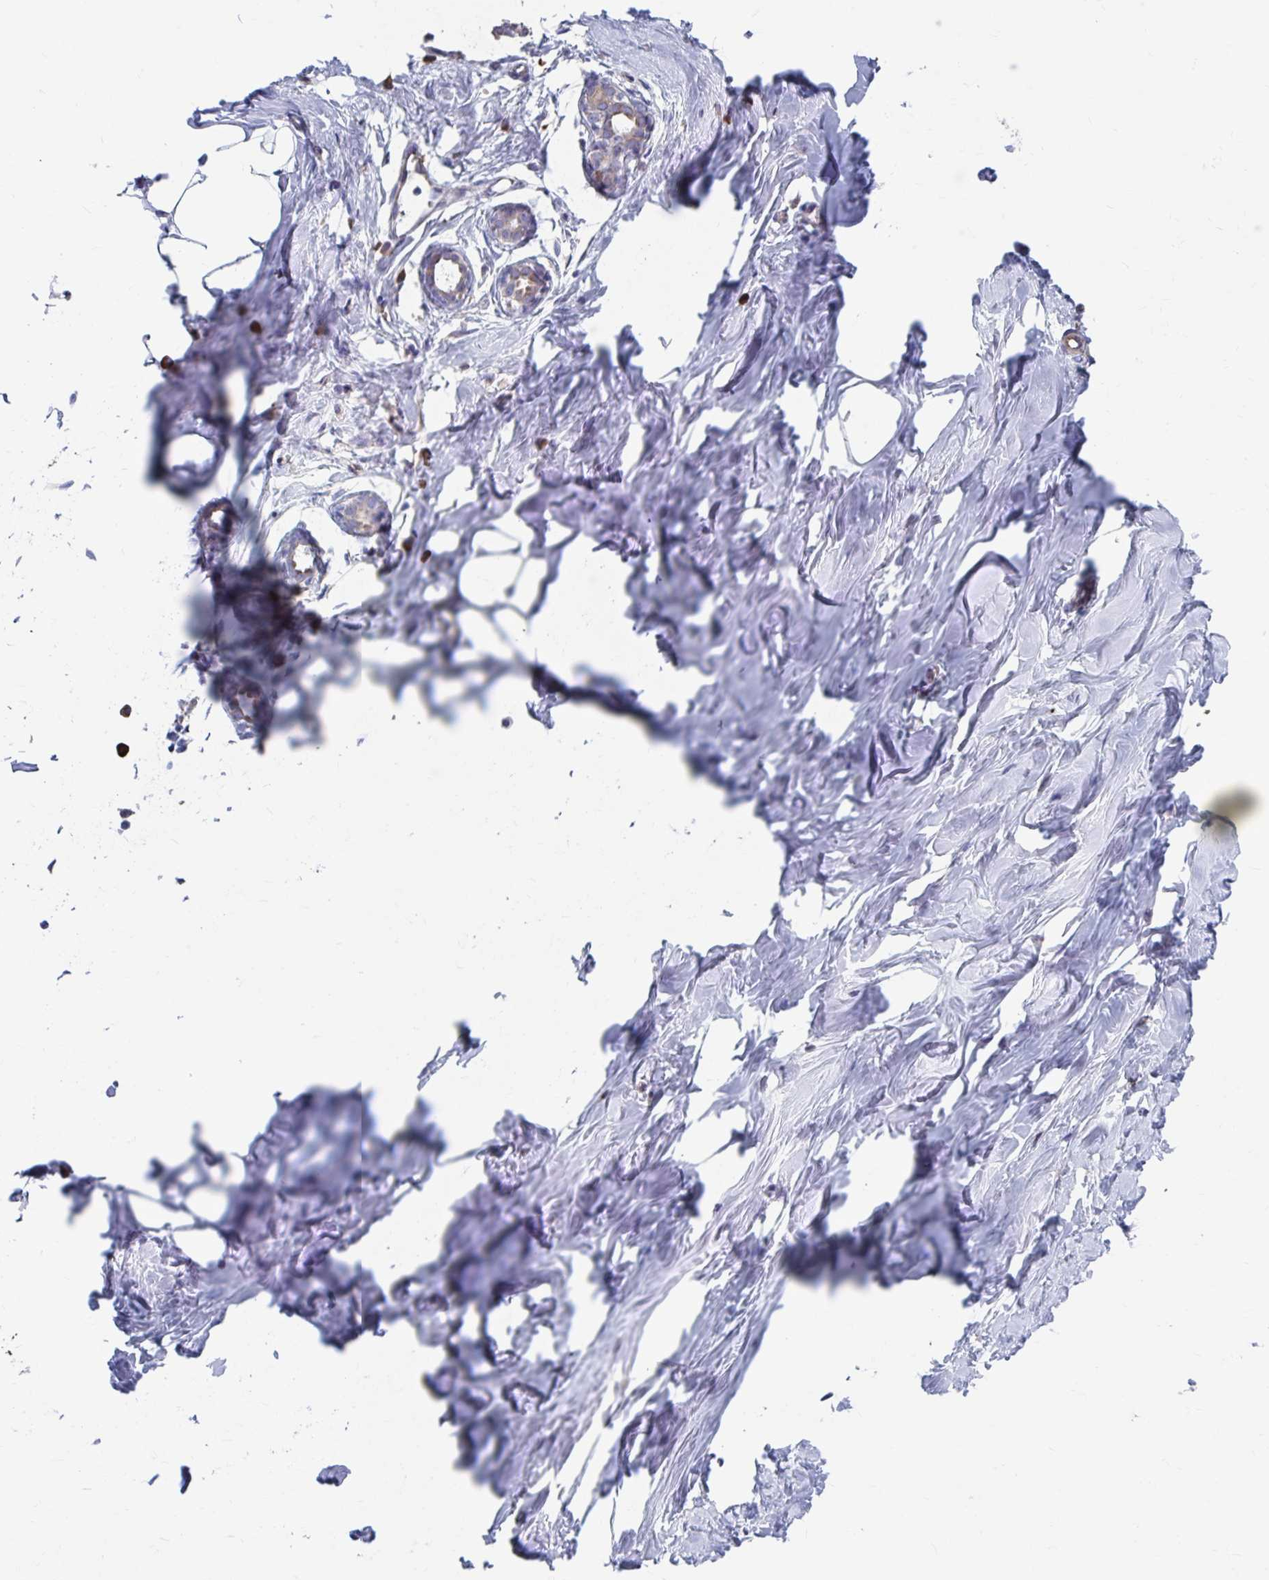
{"staining": {"intensity": "negative", "quantity": "none", "location": "none"}, "tissue": "breast", "cell_type": "Adipocytes", "image_type": "normal", "snomed": [{"axis": "morphology", "description": "Normal tissue, NOS"}, {"axis": "topography", "description": "Breast"}], "caption": "The histopathology image reveals no staining of adipocytes in benign breast.", "gene": "FKBP2", "patient": {"sex": "female", "age": 27}}